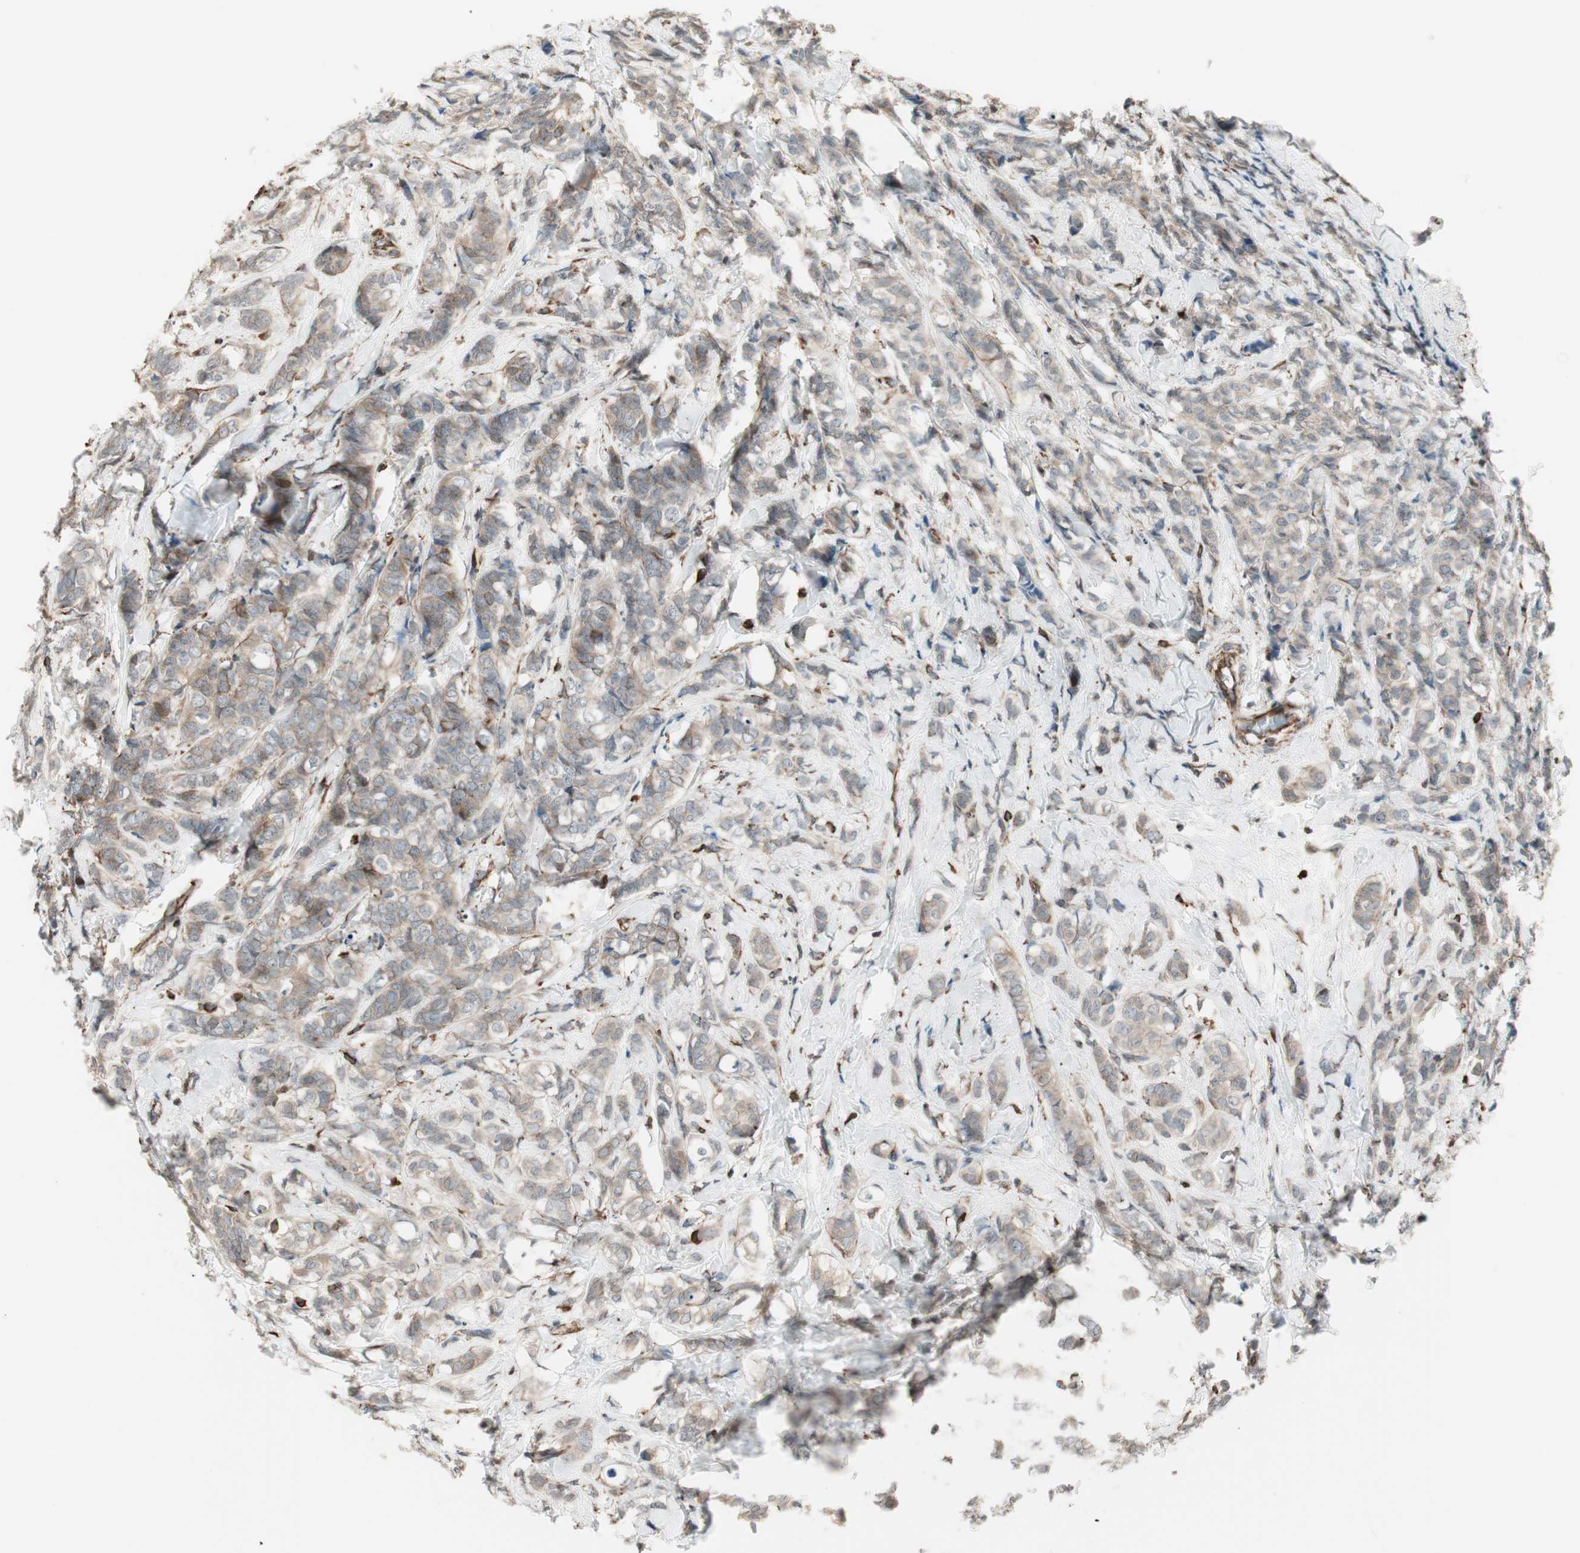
{"staining": {"intensity": "weak", "quantity": ">75%", "location": "cytoplasmic/membranous"}, "tissue": "breast cancer", "cell_type": "Tumor cells", "image_type": "cancer", "snomed": [{"axis": "morphology", "description": "Lobular carcinoma"}, {"axis": "topography", "description": "Breast"}], "caption": "IHC (DAB) staining of human breast lobular carcinoma displays weak cytoplasmic/membranous protein expression in about >75% of tumor cells.", "gene": "MAD2L2", "patient": {"sex": "female", "age": 60}}